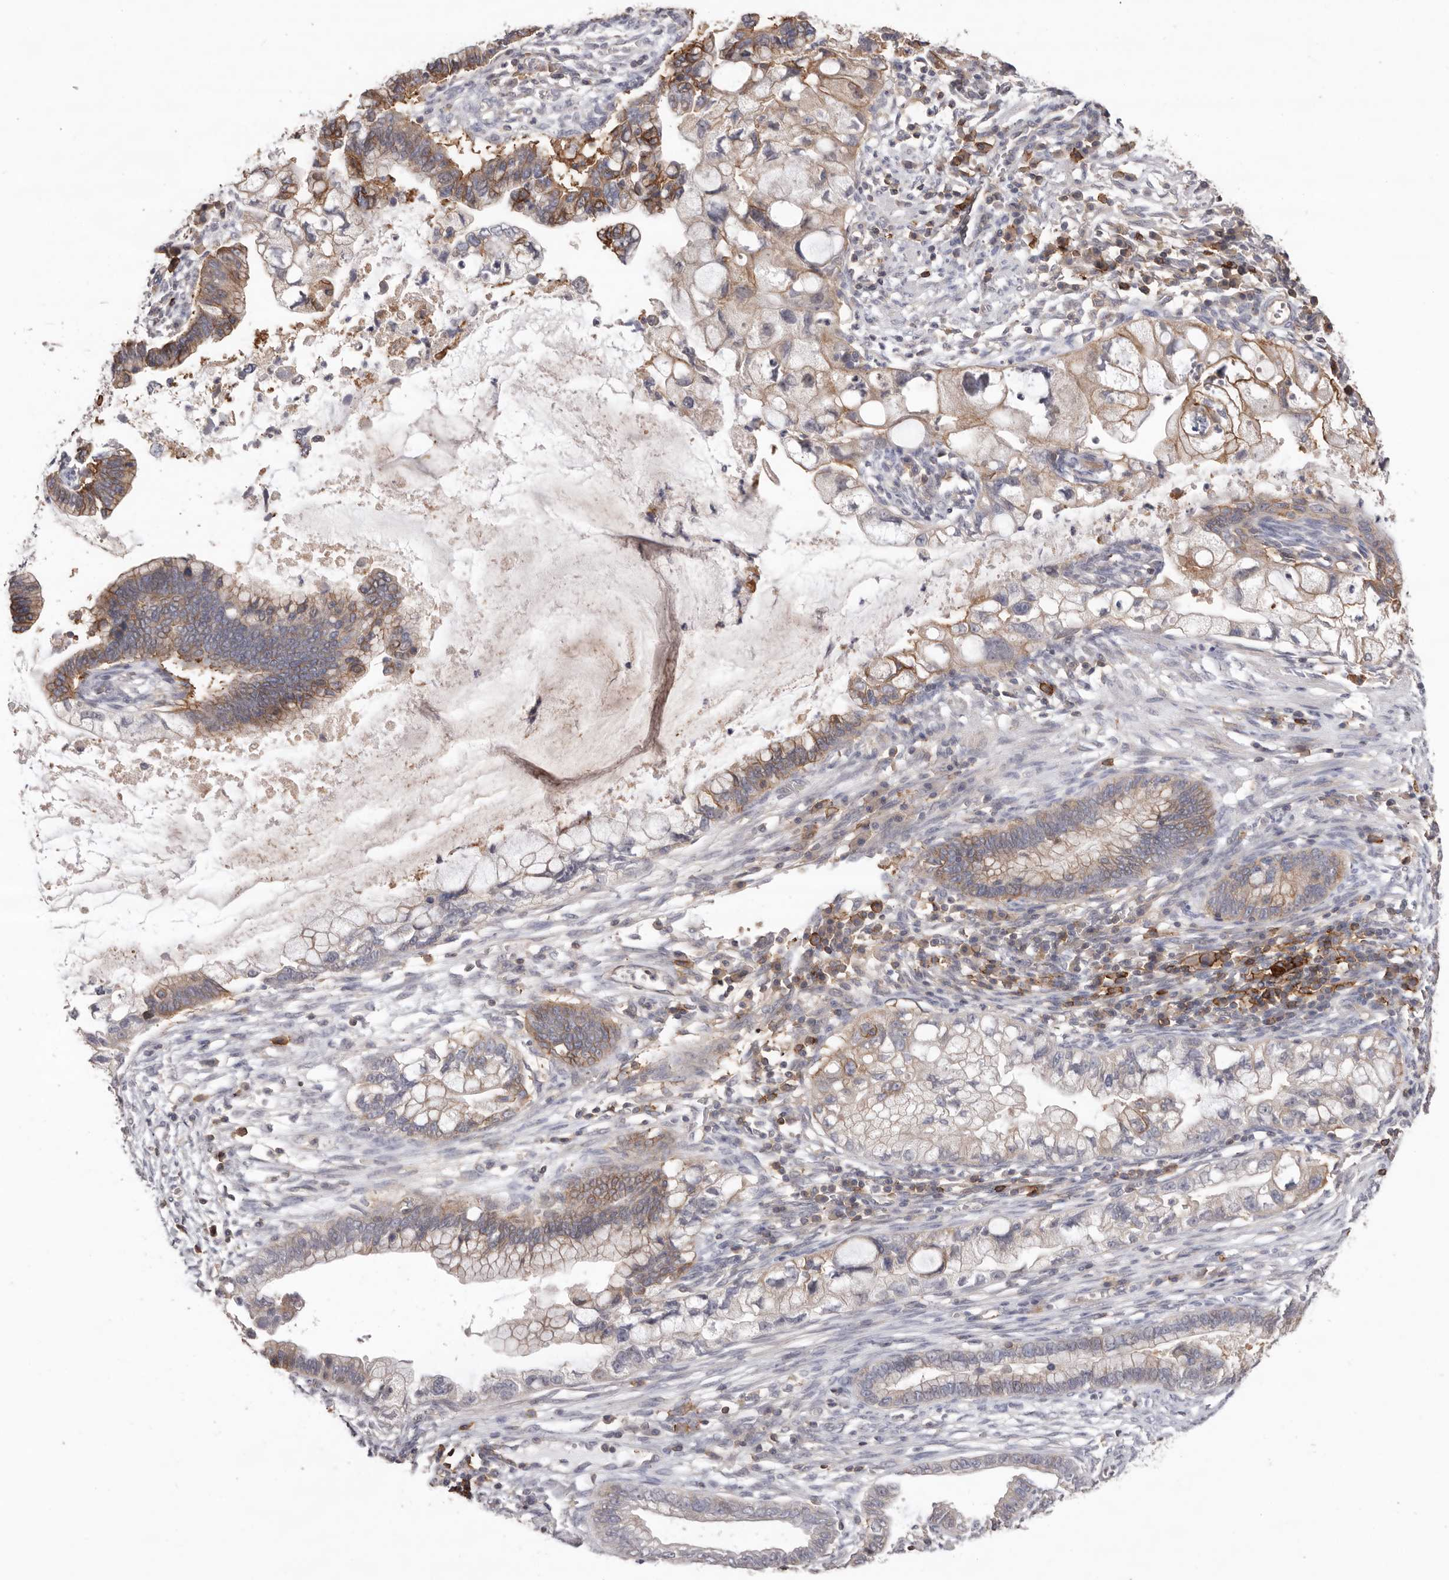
{"staining": {"intensity": "moderate", "quantity": "25%-75%", "location": "cytoplasmic/membranous"}, "tissue": "cervical cancer", "cell_type": "Tumor cells", "image_type": "cancer", "snomed": [{"axis": "morphology", "description": "Adenocarcinoma, NOS"}, {"axis": "topography", "description": "Cervix"}], "caption": "A photomicrograph of human cervical adenocarcinoma stained for a protein shows moderate cytoplasmic/membranous brown staining in tumor cells.", "gene": "MMACHC", "patient": {"sex": "female", "age": 44}}